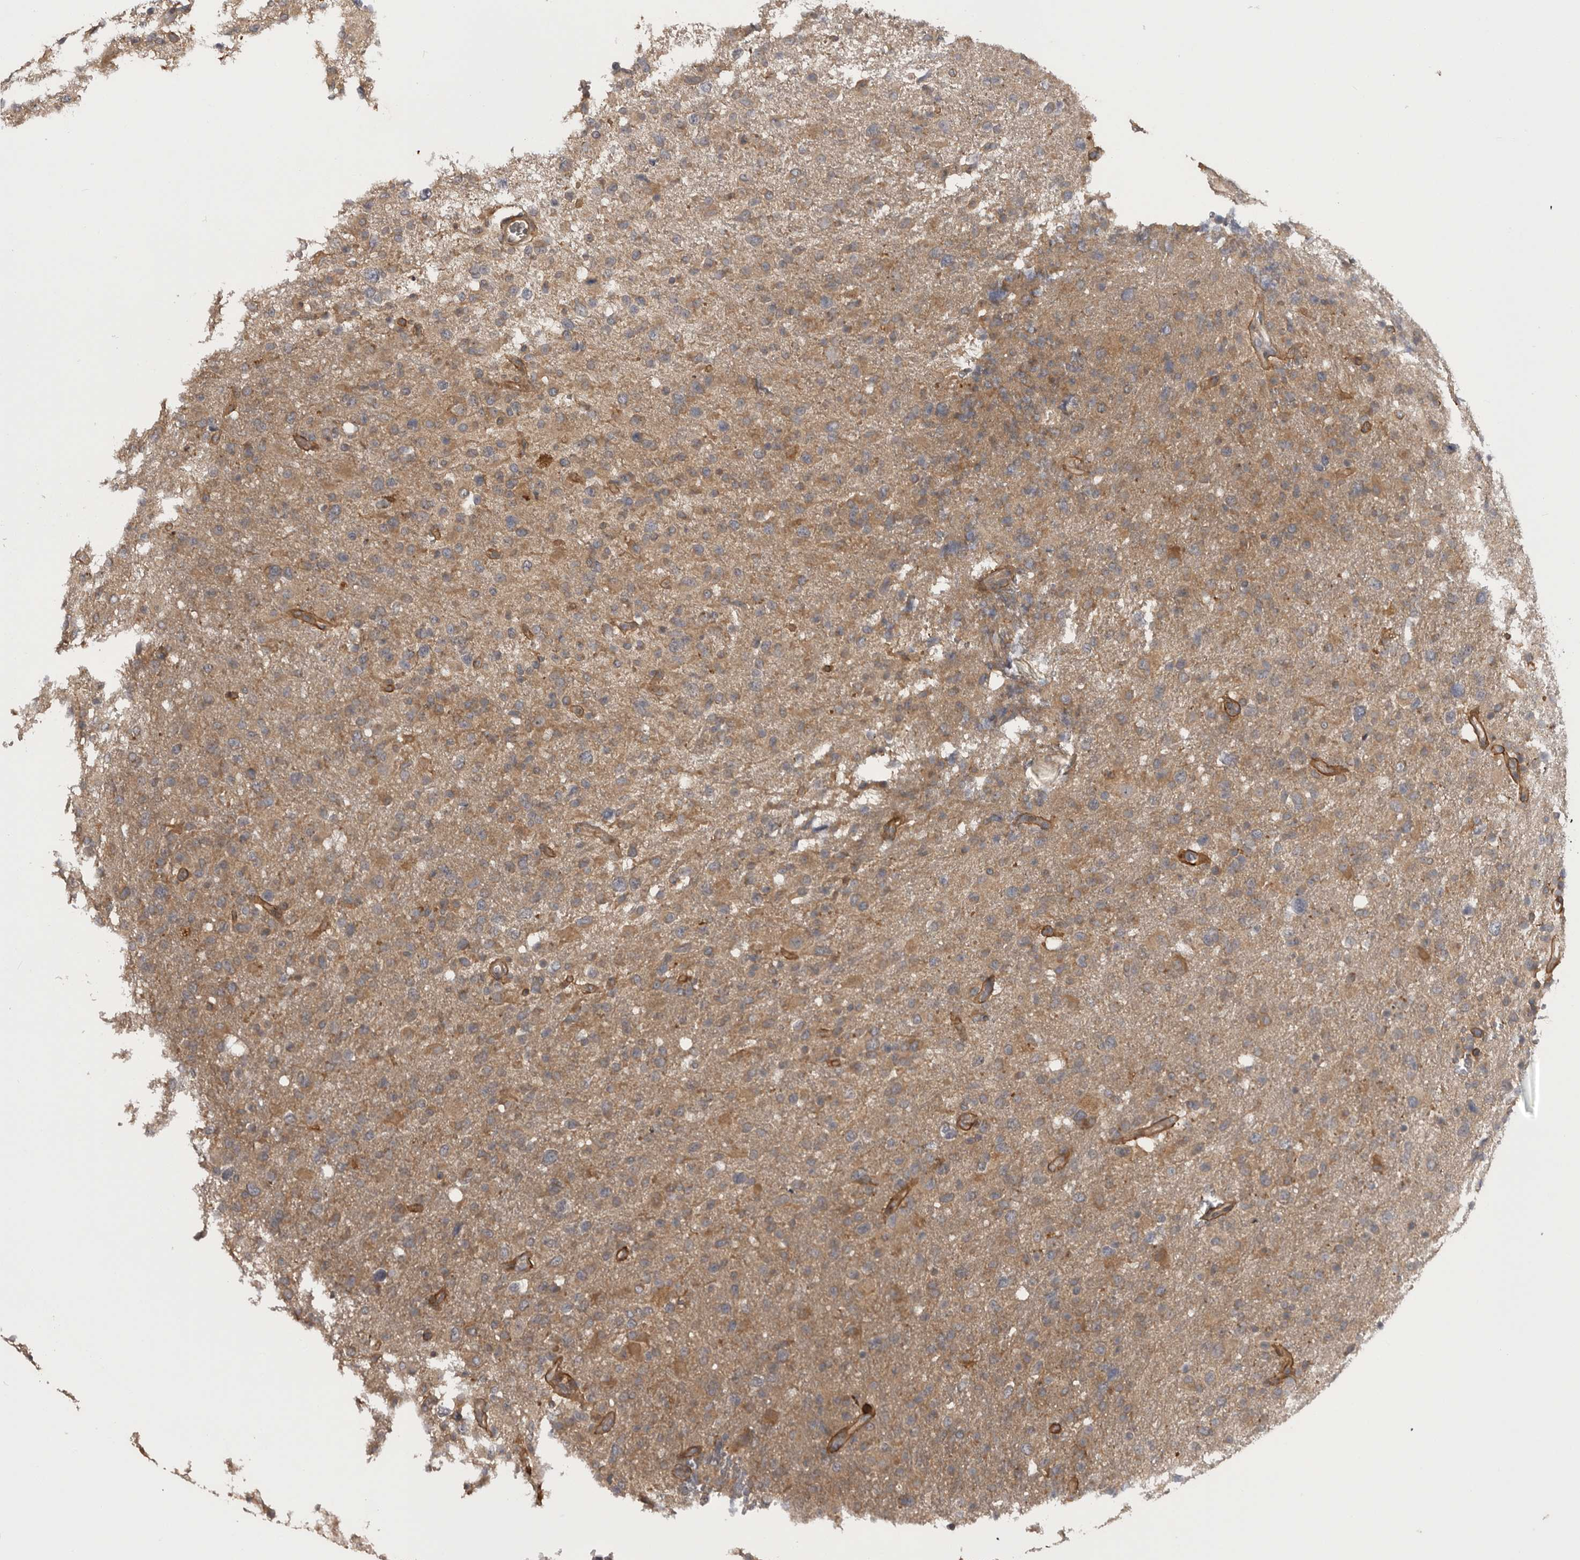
{"staining": {"intensity": "weak", "quantity": ">75%", "location": "cytoplasmic/membranous"}, "tissue": "glioma", "cell_type": "Tumor cells", "image_type": "cancer", "snomed": [{"axis": "morphology", "description": "Glioma, malignant, High grade"}, {"axis": "topography", "description": "Brain"}], "caption": "The histopathology image demonstrates immunohistochemical staining of glioma. There is weak cytoplasmic/membranous staining is present in approximately >75% of tumor cells. (DAB (3,3'-diaminobenzidine) IHC with brightfield microscopy, high magnification).", "gene": "RAB3GAP2", "patient": {"sex": "female", "age": 57}}